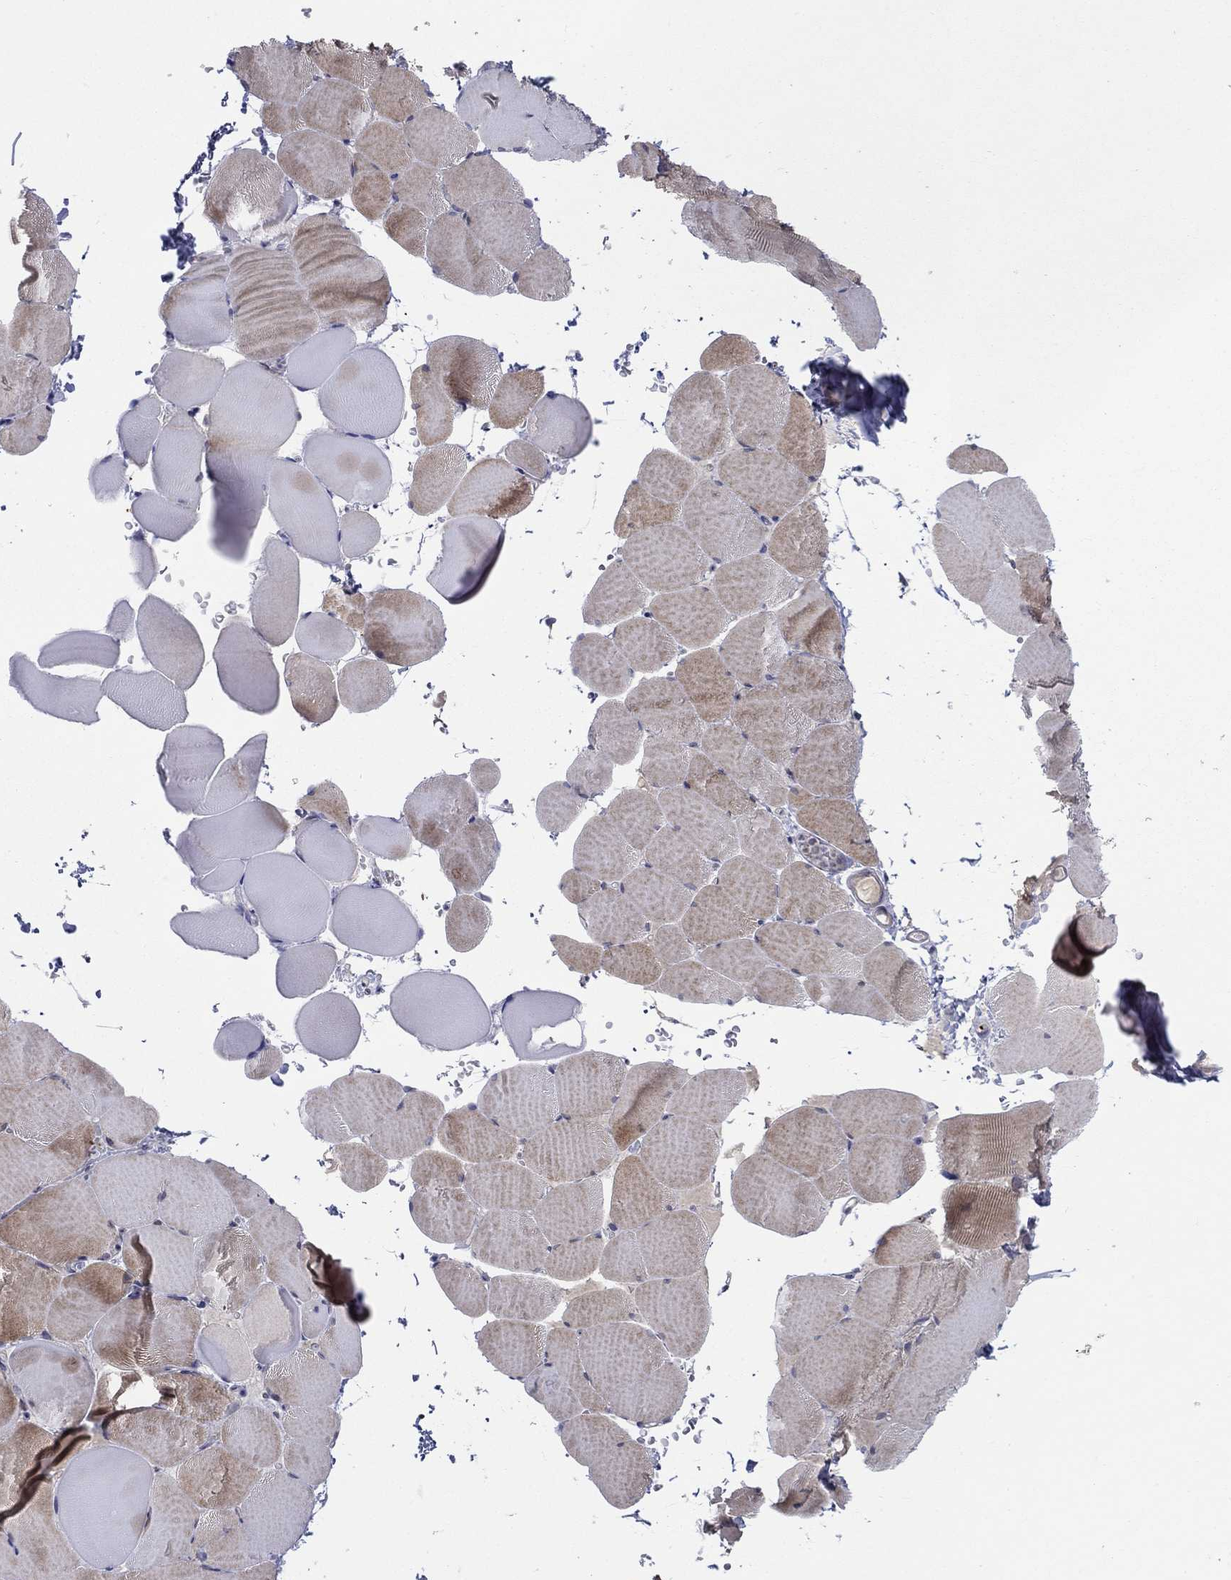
{"staining": {"intensity": "moderate", "quantity": "<25%", "location": "cytoplasmic/membranous"}, "tissue": "skeletal muscle", "cell_type": "Myocytes", "image_type": "normal", "snomed": [{"axis": "morphology", "description": "Normal tissue, NOS"}, {"axis": "topography", "description": "Skeletal muscle"}], "caption": "Protein staining demonstrates moderate cytoplasmic/membranous expression in about <25% of myocytes in normal skeletal muscle. The staining was performed using DAB (3,3'-diaminobenzidine) to visualize the protein expression in brown, while the nuclei were stained in blue with hematoxylin (Magnification: 20x).", "gene": "ALOX12", "patient": {"sex": "female", "age": 37}}